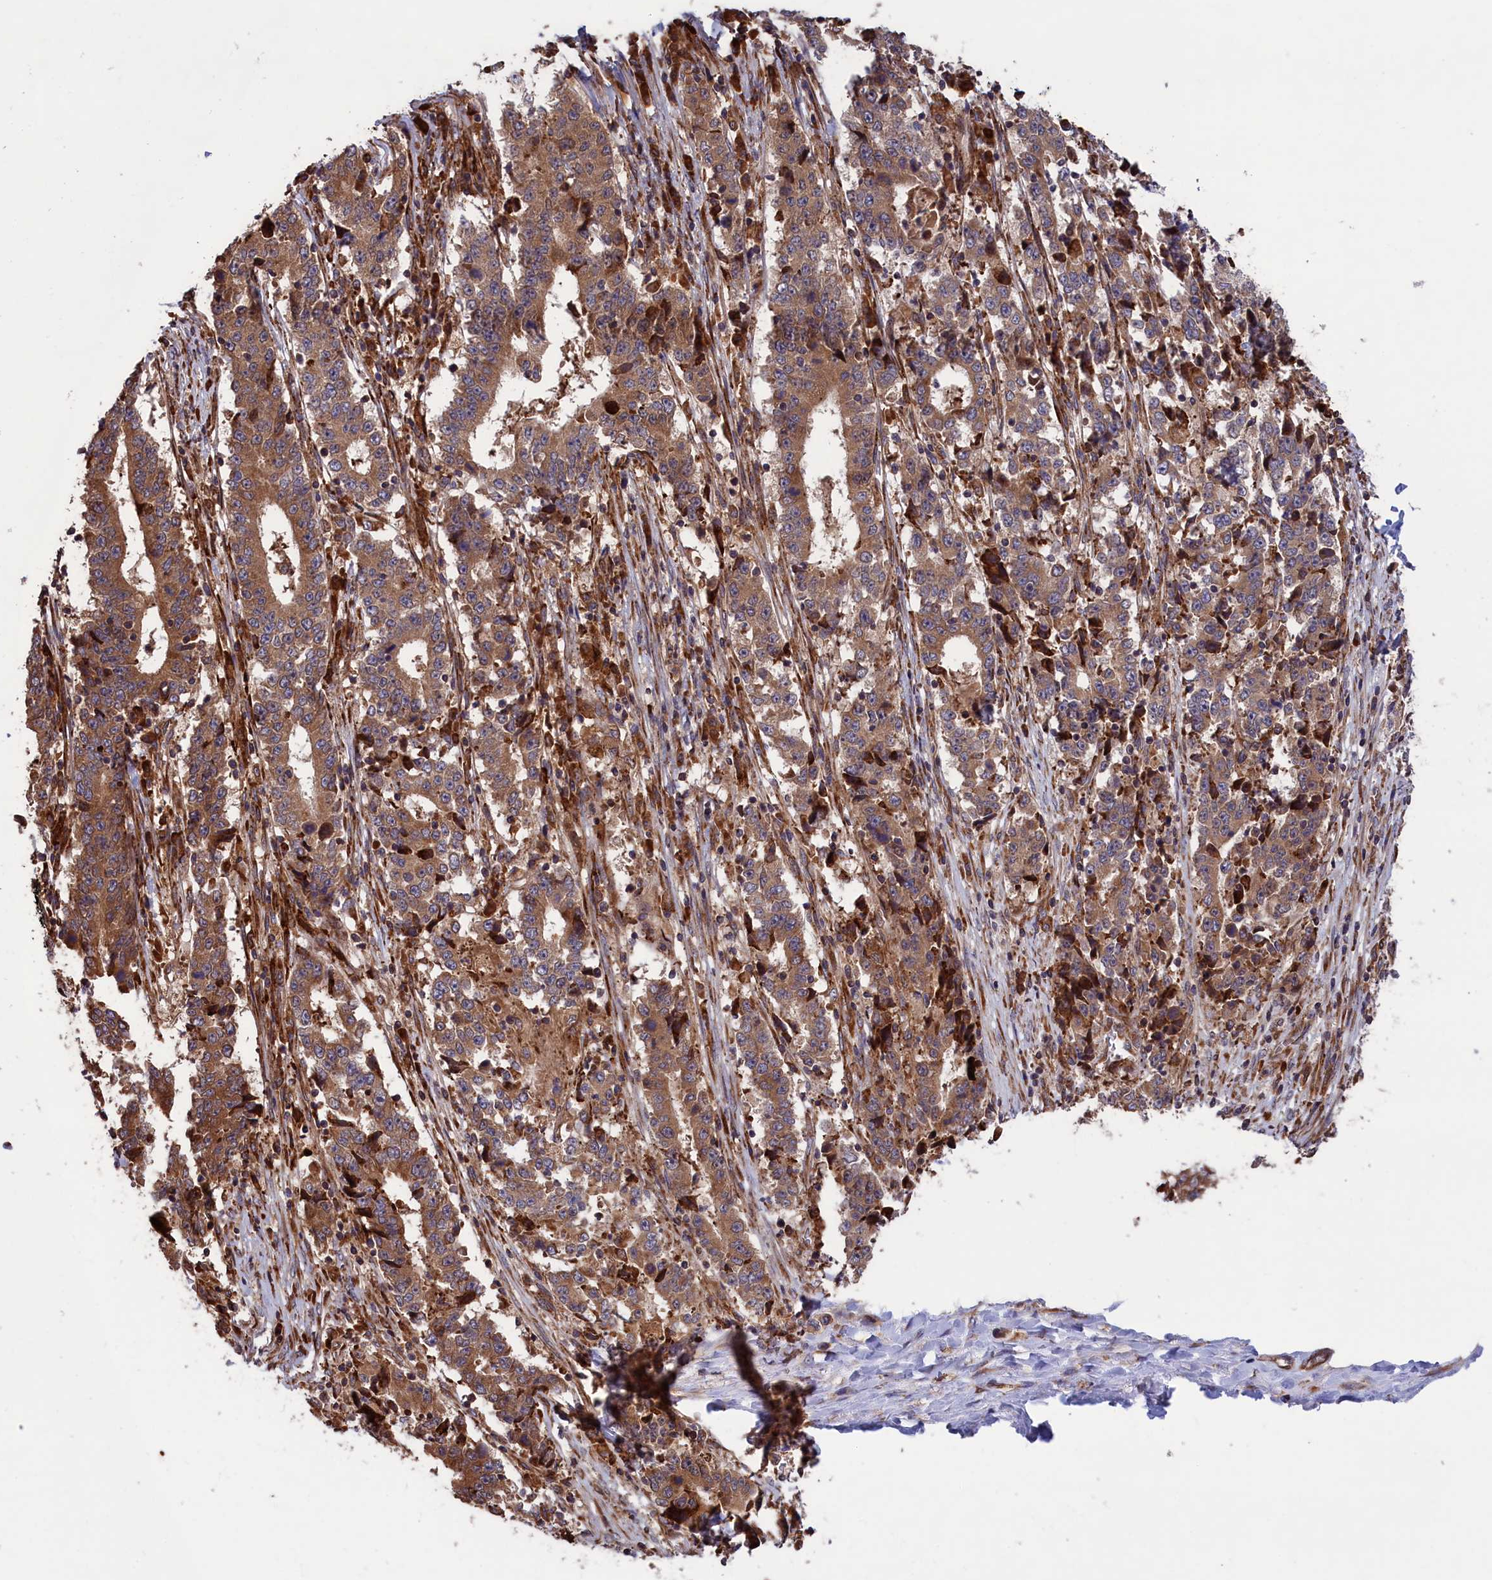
{"staining": {"intensity": "moderate", "quantity": ">75%", "location": "cytoplasmic/membranous"}, "tissue": "stomach cancer", "cell_type": "Tumor cells", "image_type": "cancer", "snomed": [{"axis": "morphology", "description": "Adenocarcinoma, NOS"}, {"axis": "topography", "description": "Stomach"}], "caption": "Immunohistochemical staining of stomach cancer reveals moderate cytoplasmic/membranous protein expression in about >75% of tumor cells.", "gene": "PLA2G4C", "patient": {"sex": "male", "age": 59}}